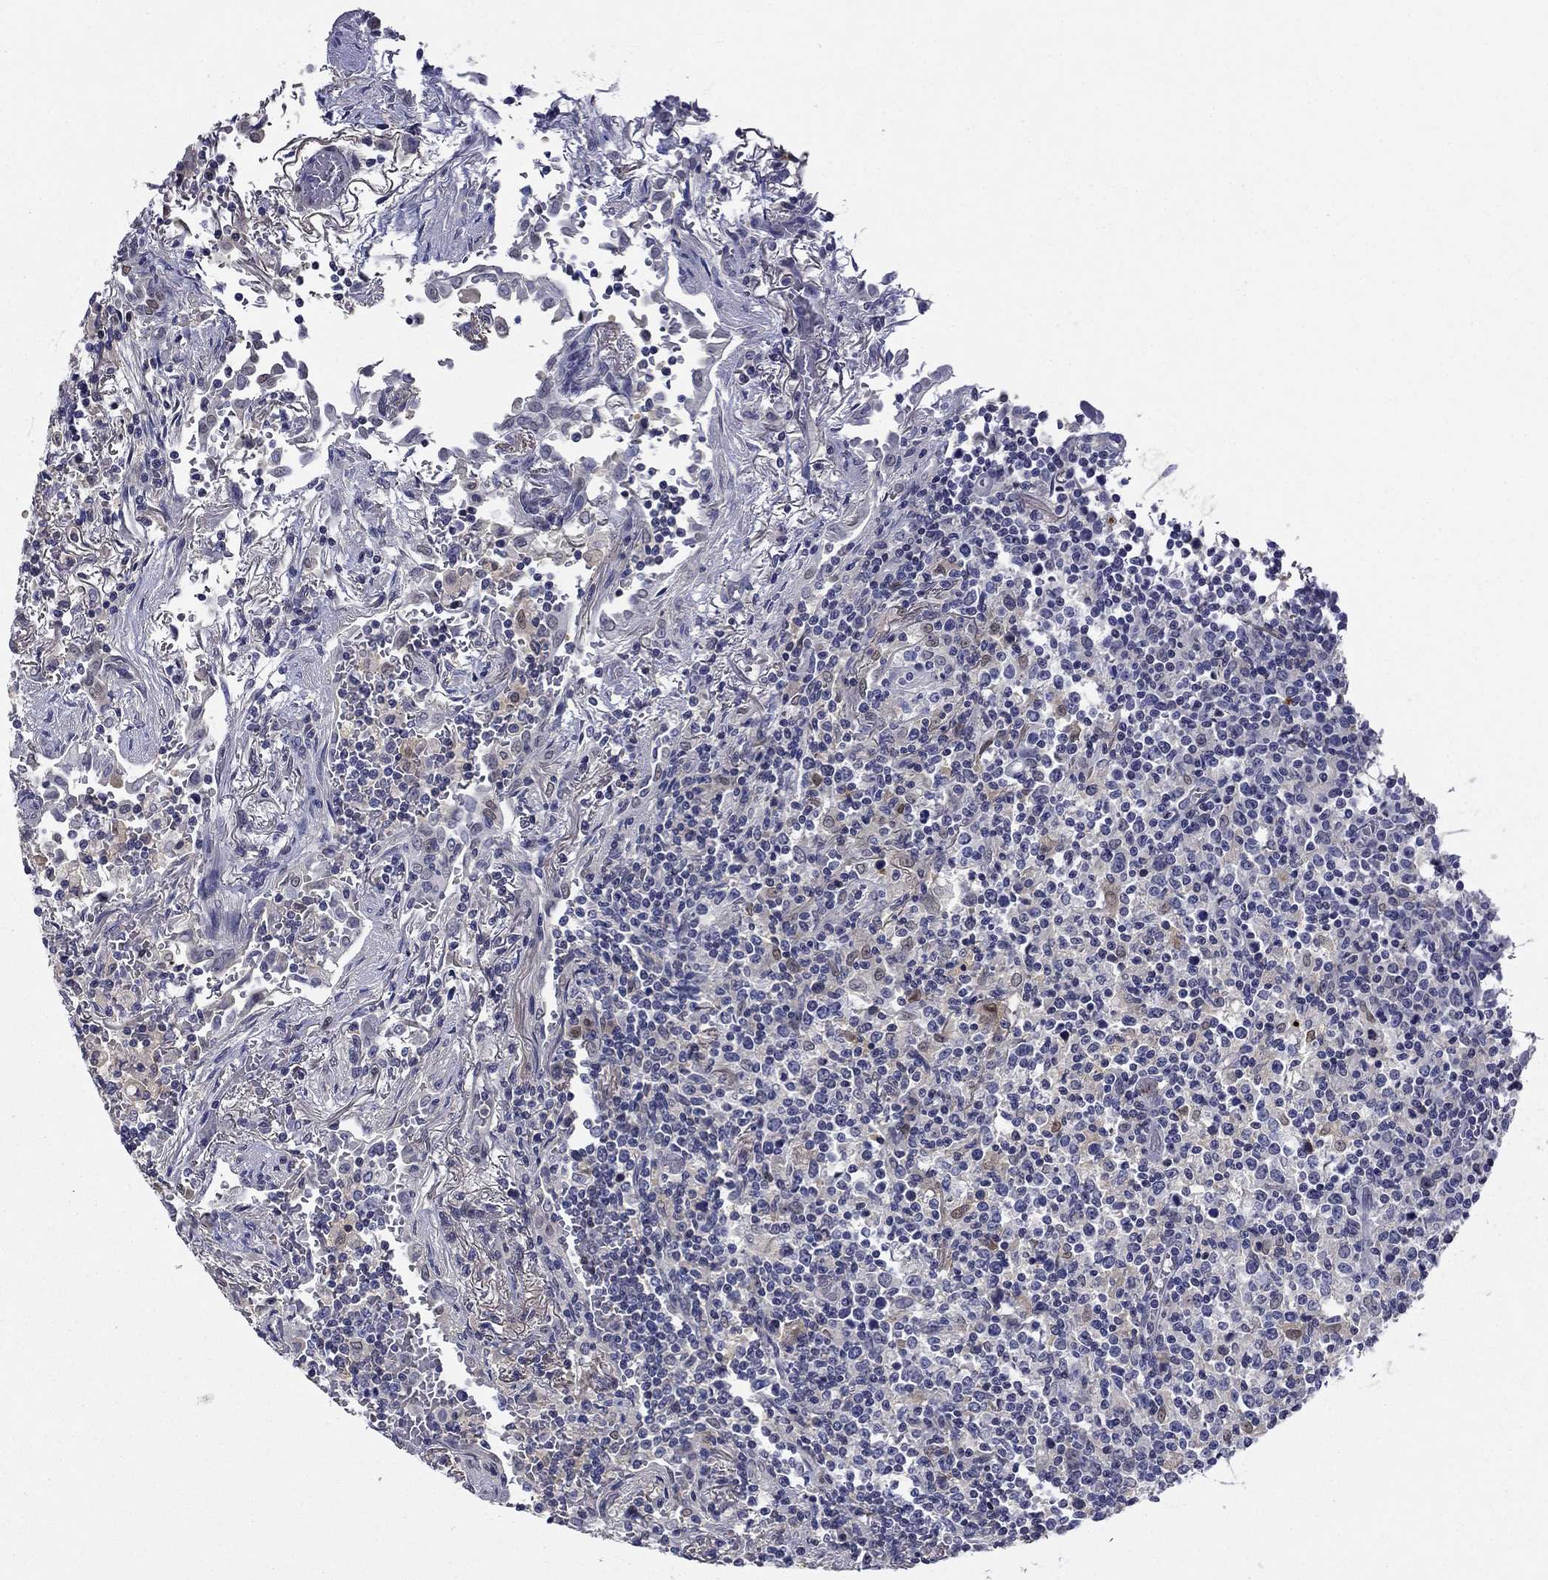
{"staining": {"intensity": "negative", "quantity": "none", "location": "none"}, "tissue": "lymphoma", "cell_type": "Tumor cells", "image_type": "cancer", "snomed": [{"axis": "morphology", "description": "Malignant lymphoma, non-Hodgkin's type, High grade"}, {"axis": "topography", "description": "Lung"}], "caption": "This is a micrograph of immunohistochemistry staining of lymphoma, which shows no expression in tumor cells.", "gene": "DDTL", "patient": {"sex": "male", "age": 79}}